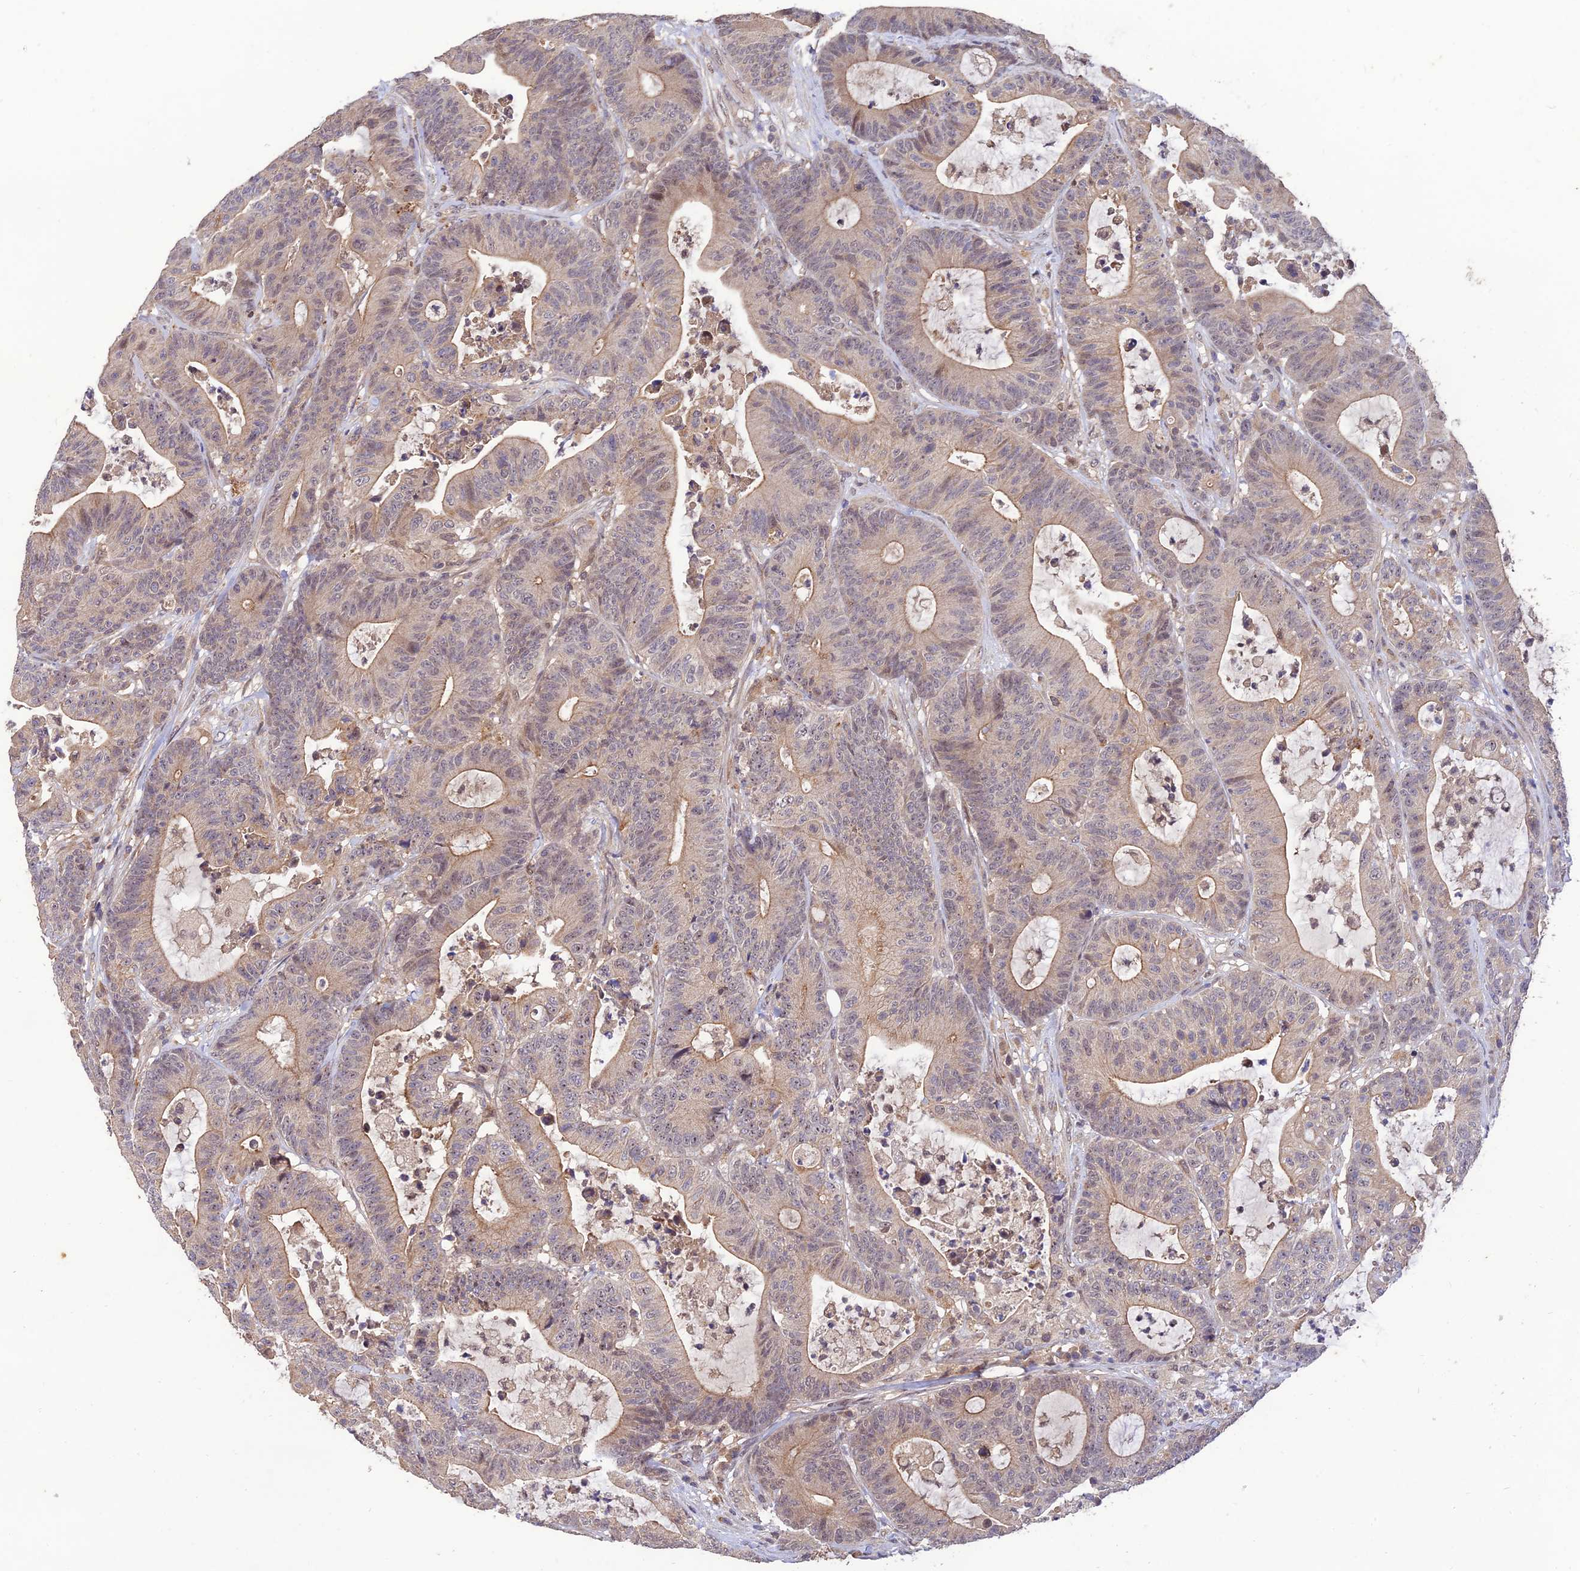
{"staining": {"intensity": "weak", "quantity": "<25%", "location": "cytoplasmic/membranous"}, "tissue": "colorectal cancer", "cell_type": "Tumor cells", "image_type": "cancer", "snomed": [{"axis": "morphology", "description": "Adenocarcinoma, NOS"}, {"axis": "topography", "description": "Colon"}], "caption": "A high-resolution histopathology image shows IHC staining of adenocarcinoma (colorectal), which demonstrates no significant positivity in tumor cells.", "gene": "REV1", "patient": {"sex": "female", "age": 84}}